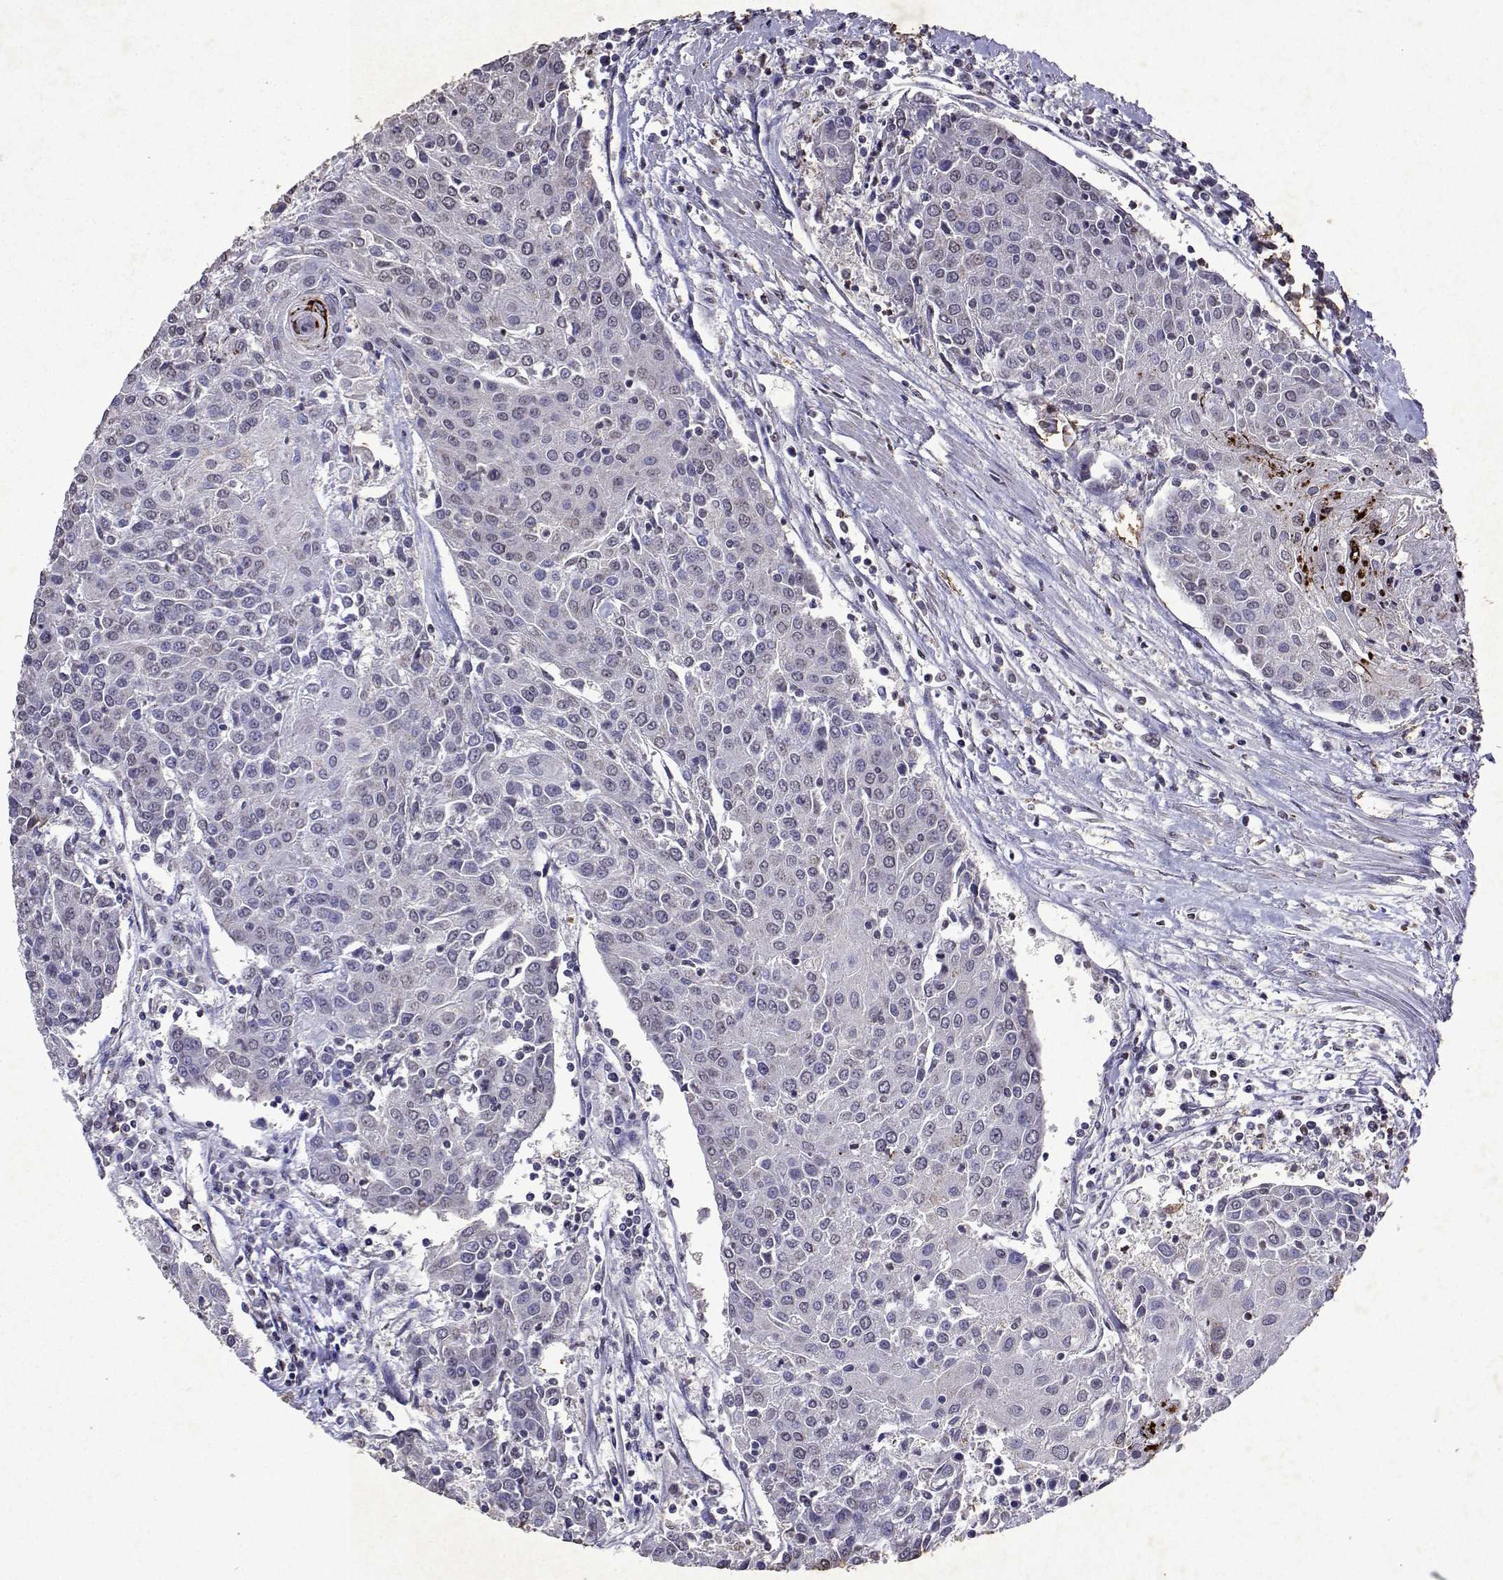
{"staining": {"intensity": "moderate", "quantity": "<25%", "location": "cytoplasmic/membranous"}, "tissue": "urothelial cancer", "cell_type": "Tumor cells", "image_type": "cancer", "snomed": [{"axis": "morphology", "description": "Urothelial carcinoma, High grade"}, {"axis": "topography", "description": "Urinary bladder"}], "caption": "A photomicrograph showing moderate cytoplasmic/membranous expression in about <25% of tumor cells in urothelial cancer, as visualized by brown immunohistochemical staining.", "gene": "DUSP28", "patient": {"sex": "female", "age": 85}}